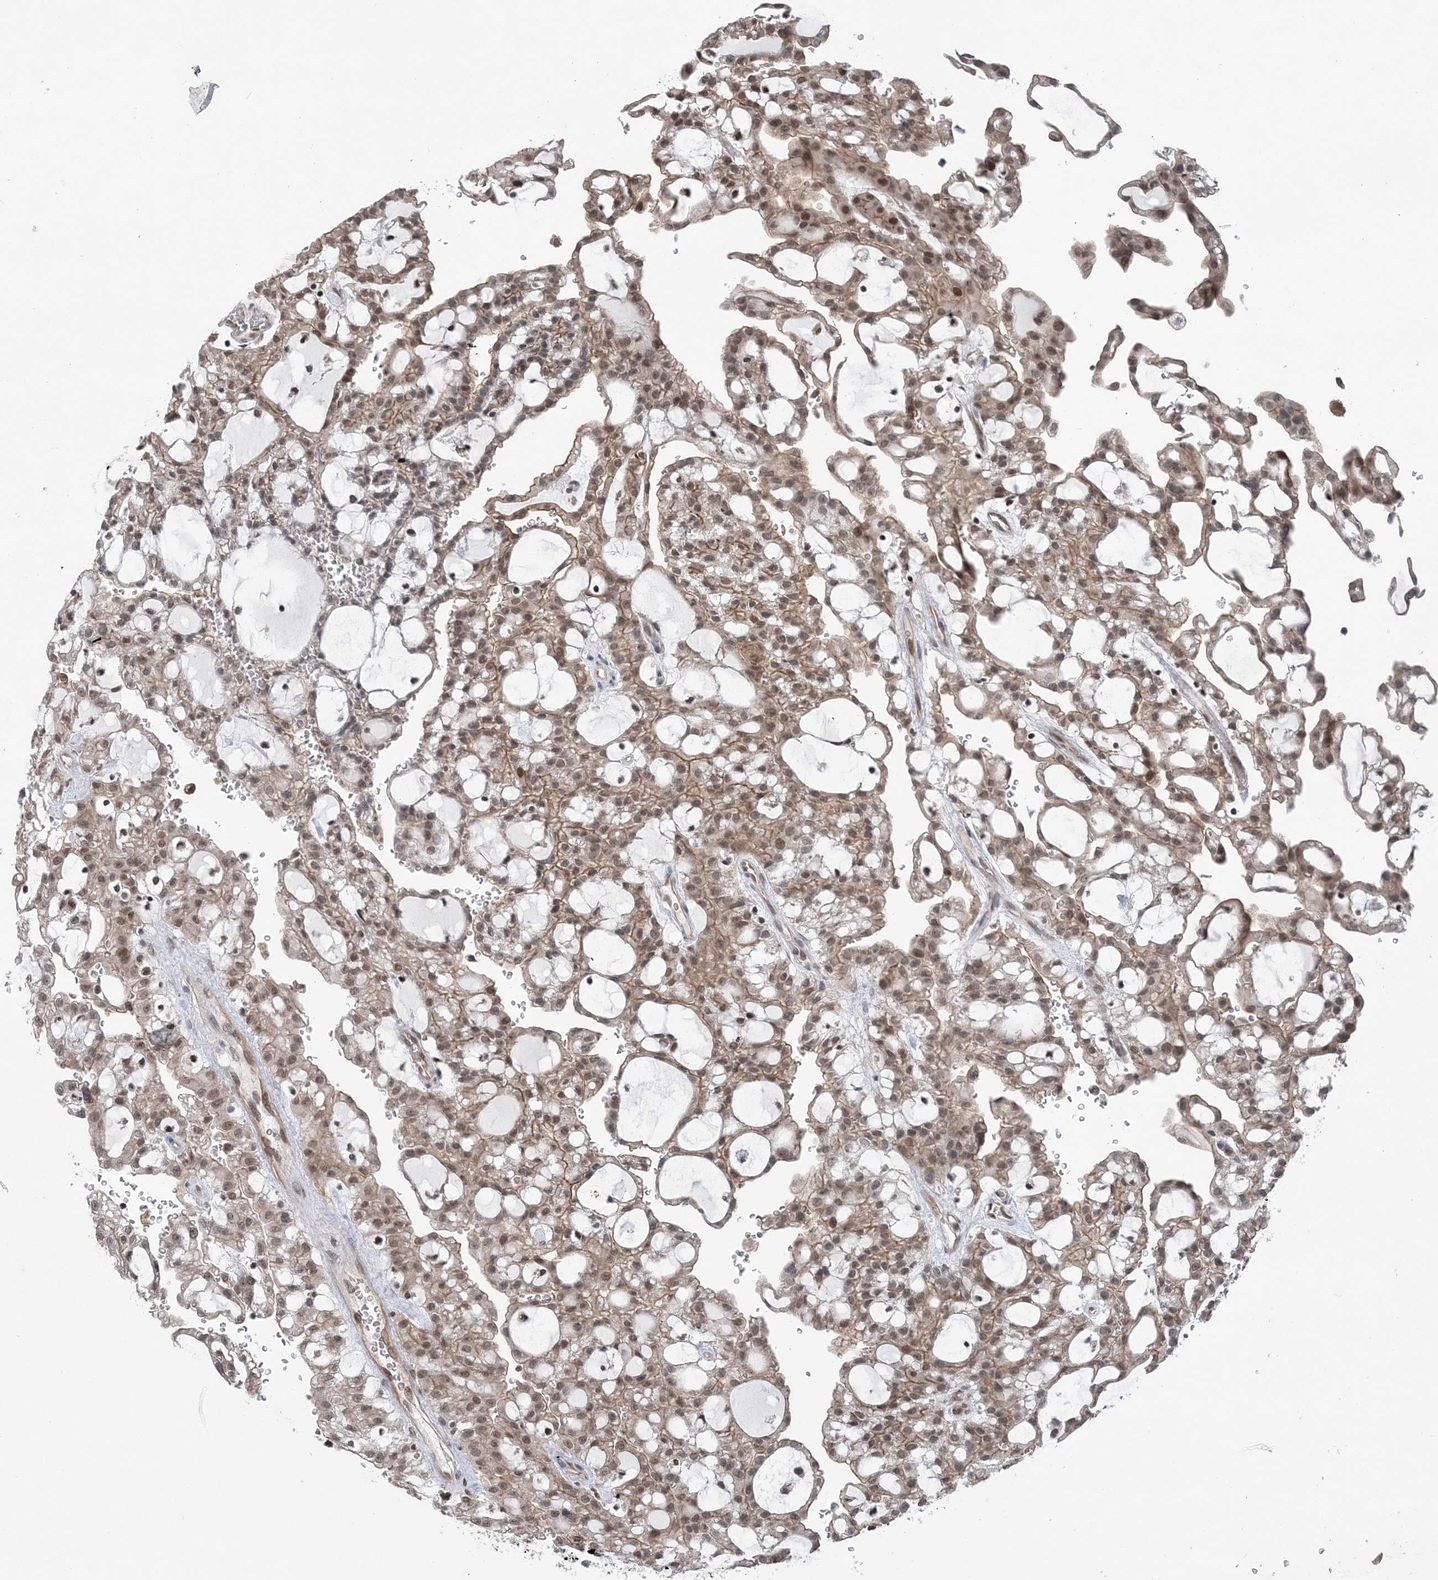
{"staining": {"intensity": "moderate", "quantity": ">75%", "location": "cytoplasmic/membranous,nuclear"}, "tissue": "renal cancer", "cell_type": "Tumor cells", "image_type": "cancer", "snomed": [{"axis": "morphology", "description": "Adenocarcinoma, NOS"}, {"axis": "topography", "description": "Kidney"}], "caption": "Approximately >75% of tumor cells in renal cancer (adenocarcinoma) demonstrate moderate cytoplasmic/membranous and nuclear protein expression as visualized by brown immunohistochemical staining.", "gene": "CCDC152", "patient": {"sex": "male", "age": 63}}